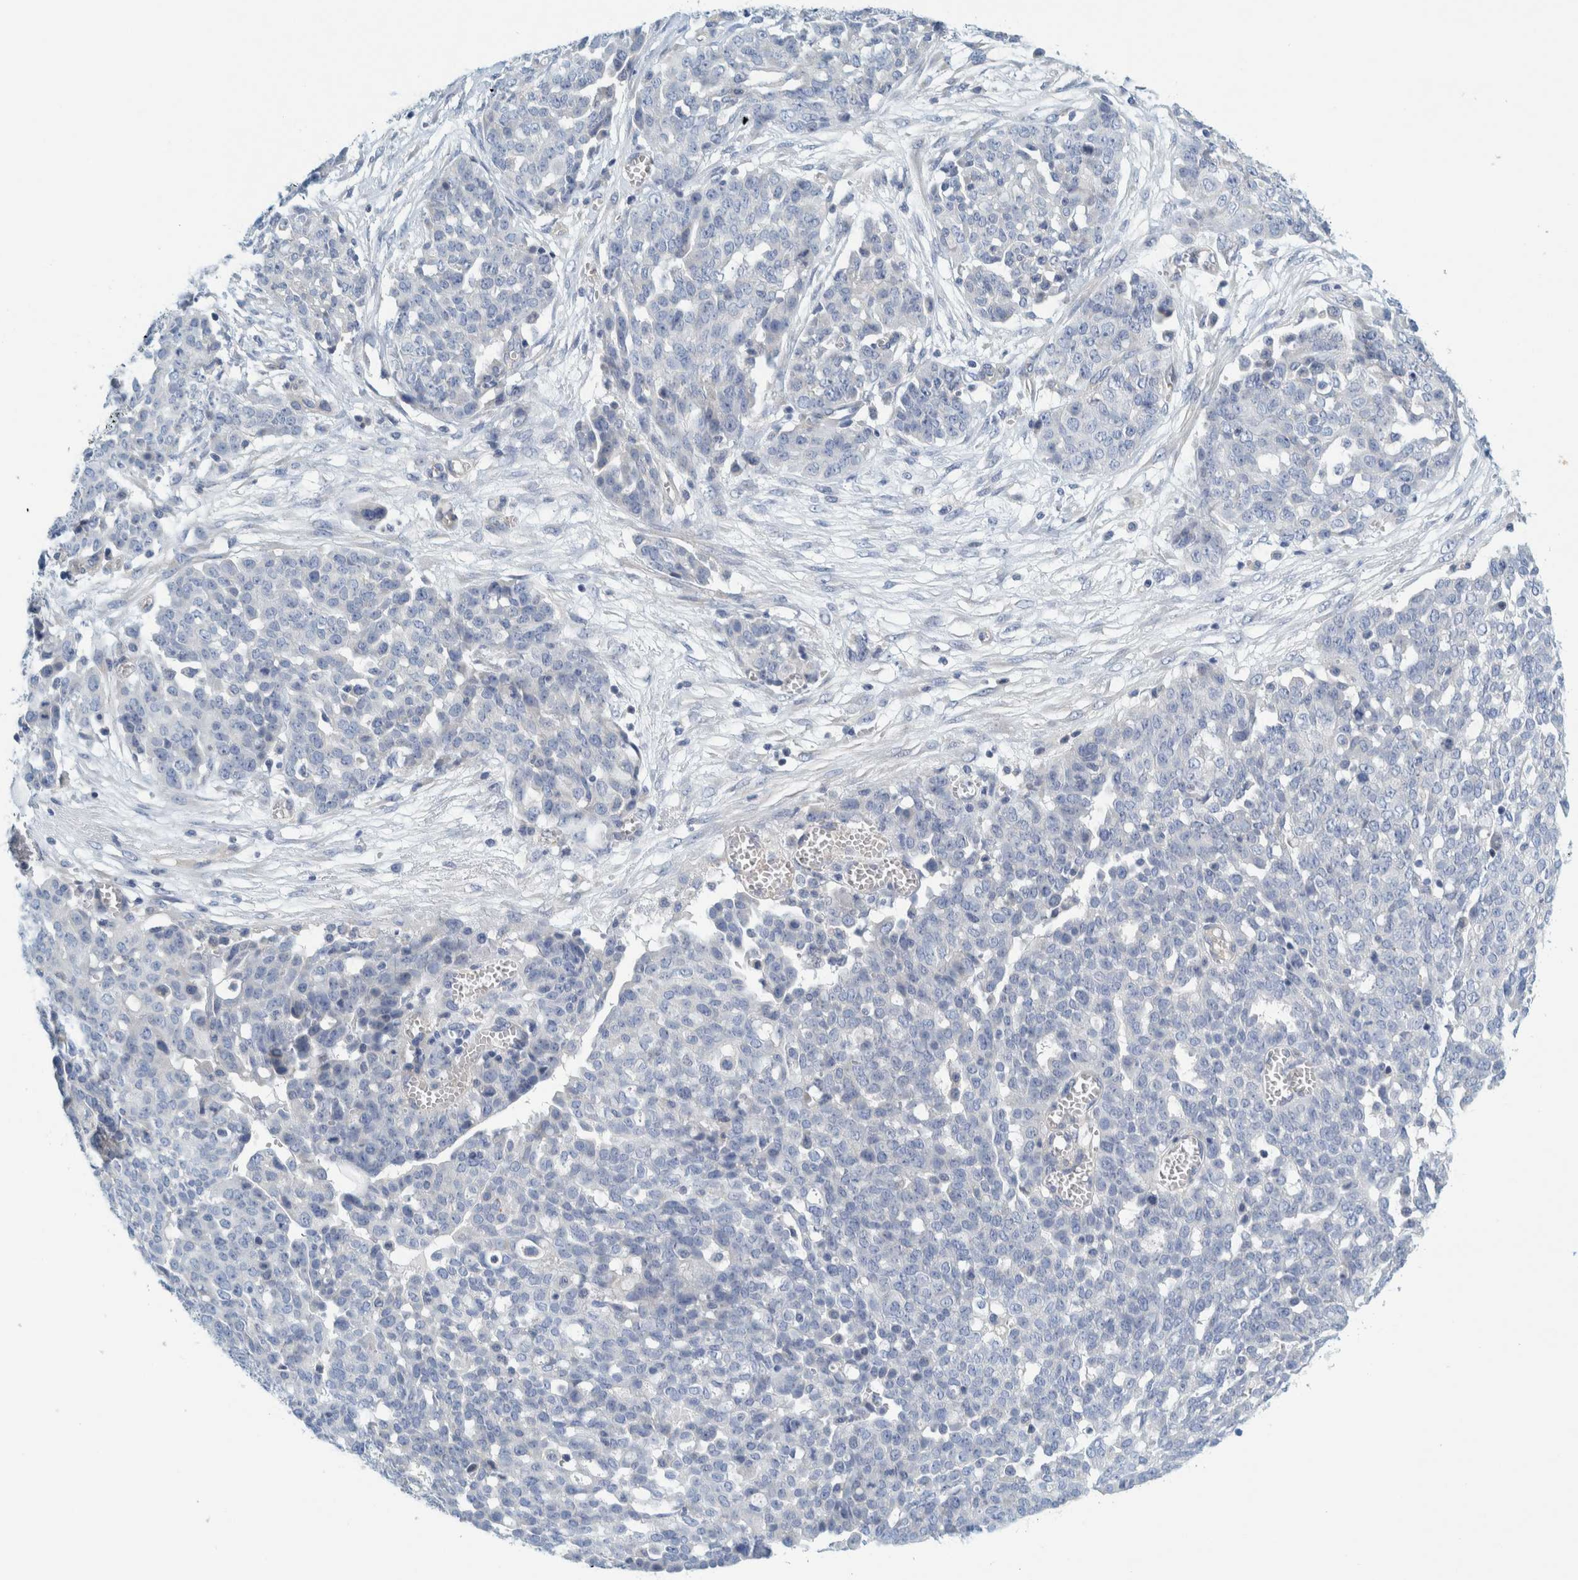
{"staining": {"intensity": "negative", "quantity": "none", "location": "none"}, "tissue": "ovarian cancer", "cell_type": "Tumor cells", "image_type": "cancer", "snomed": [{"axis": "morphology", "description": "Cystadenocarcinoma, serous, NOS"}, {"axis": "topography", "description": "Soft tissue"}, {"axis": "topography", "description": "Ovary"}], "caption": "The immunohistochemistry histopathology image has no significant positivity in tumor cells of ovarian serous cystadenocarcinoma tissue.", "gene": "ZNF324B", "patient": {"sex": "female", "age": 57}}